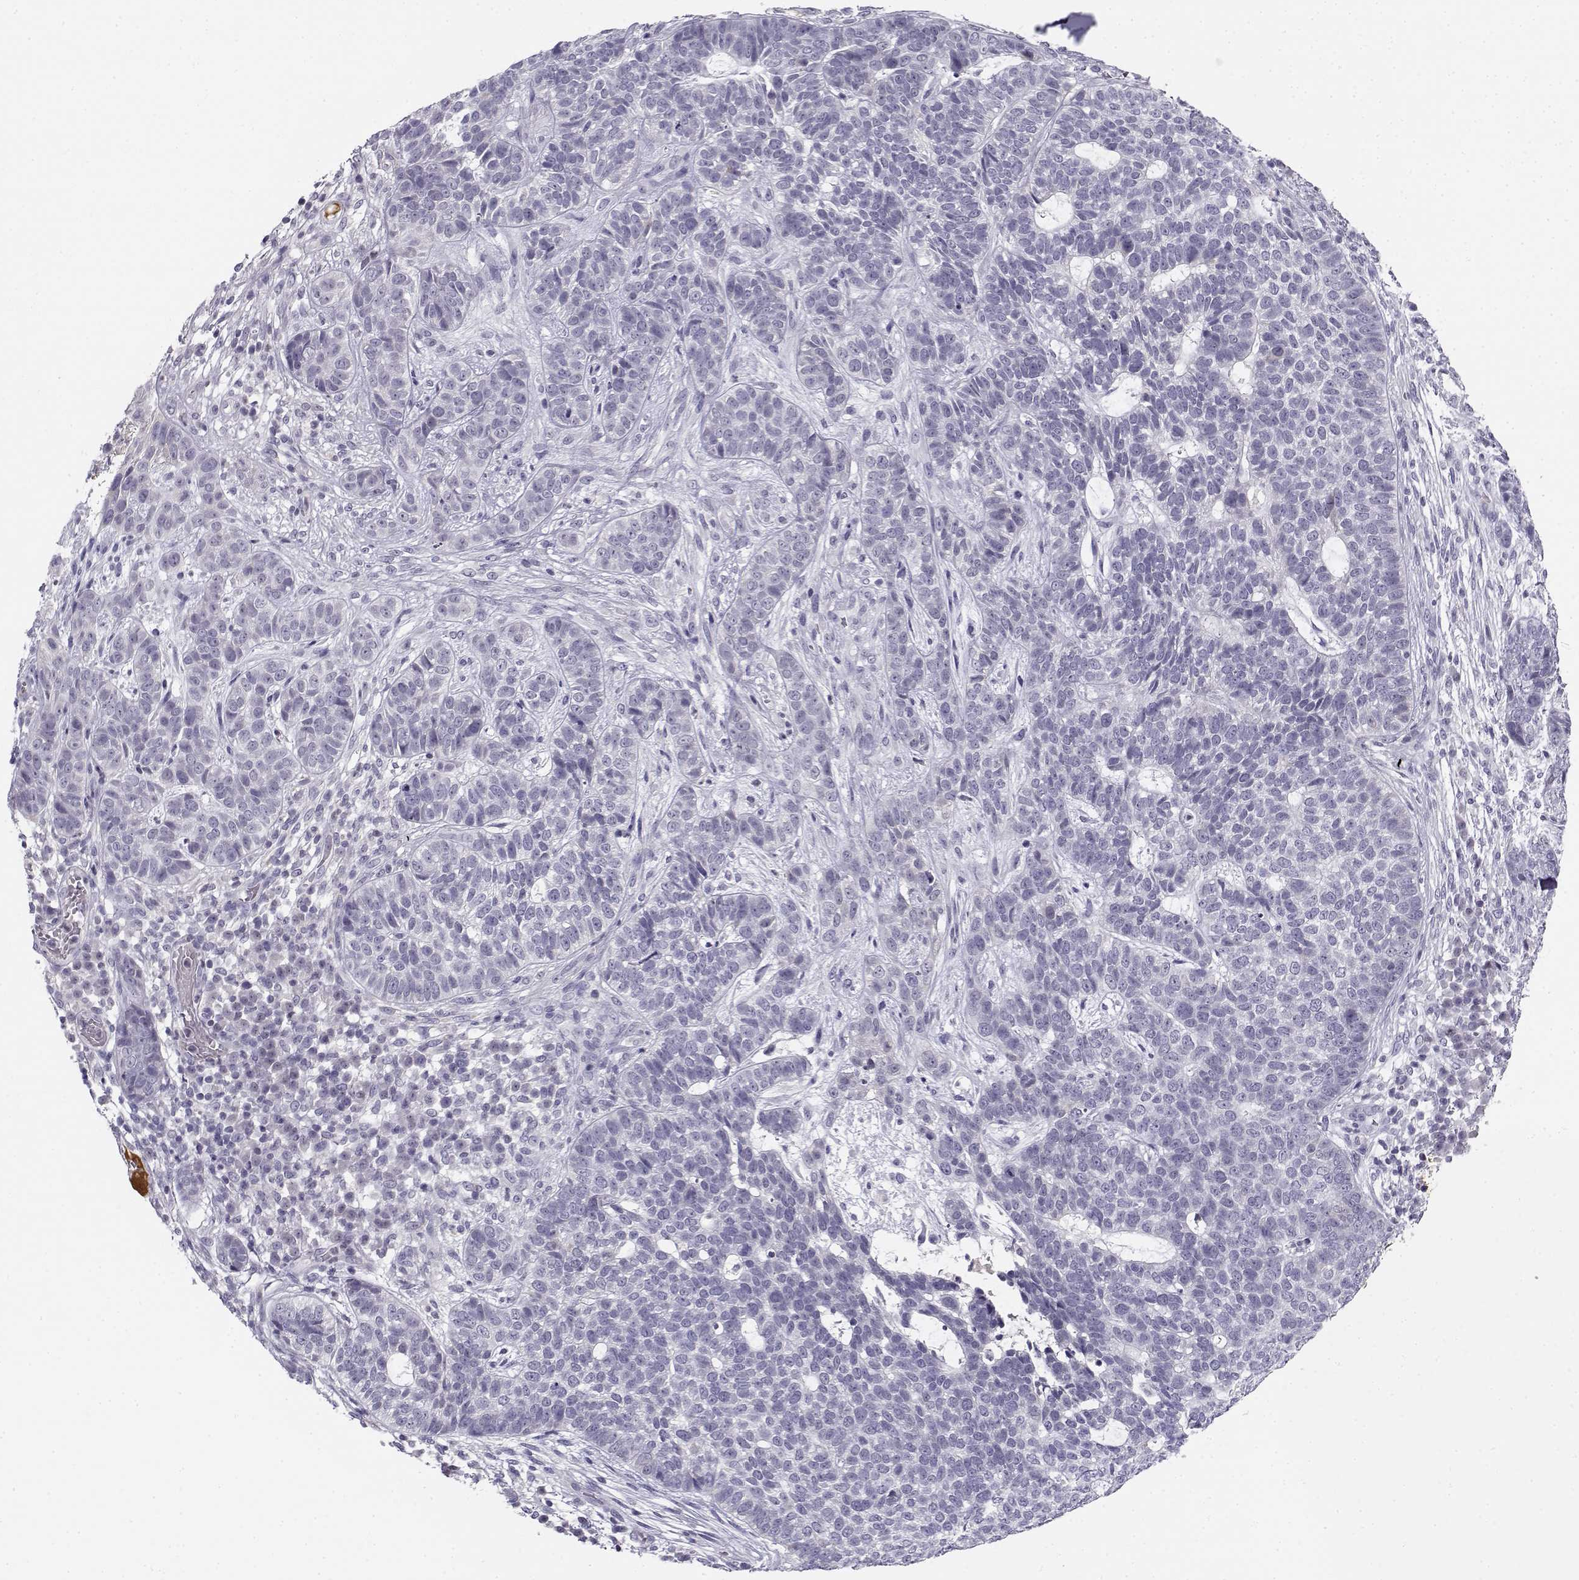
{"staining": {"intensity": "negative", "quantity": "none", "location": "none"}, "tissue": "skin cancer", "cell_type": "Tumor cells", "image_type": "cancer", "snomed": [{"axis": "morphology", "description": "Basal cell carcinoma"}, {"axis": "topography", "description": "Skin"}], "caption": "There is no significant staining in tumor cells of skin cancer (basal cell carcinoma).", "gene": "DDX25", "patient": {"sex": "female", "age": 69}}